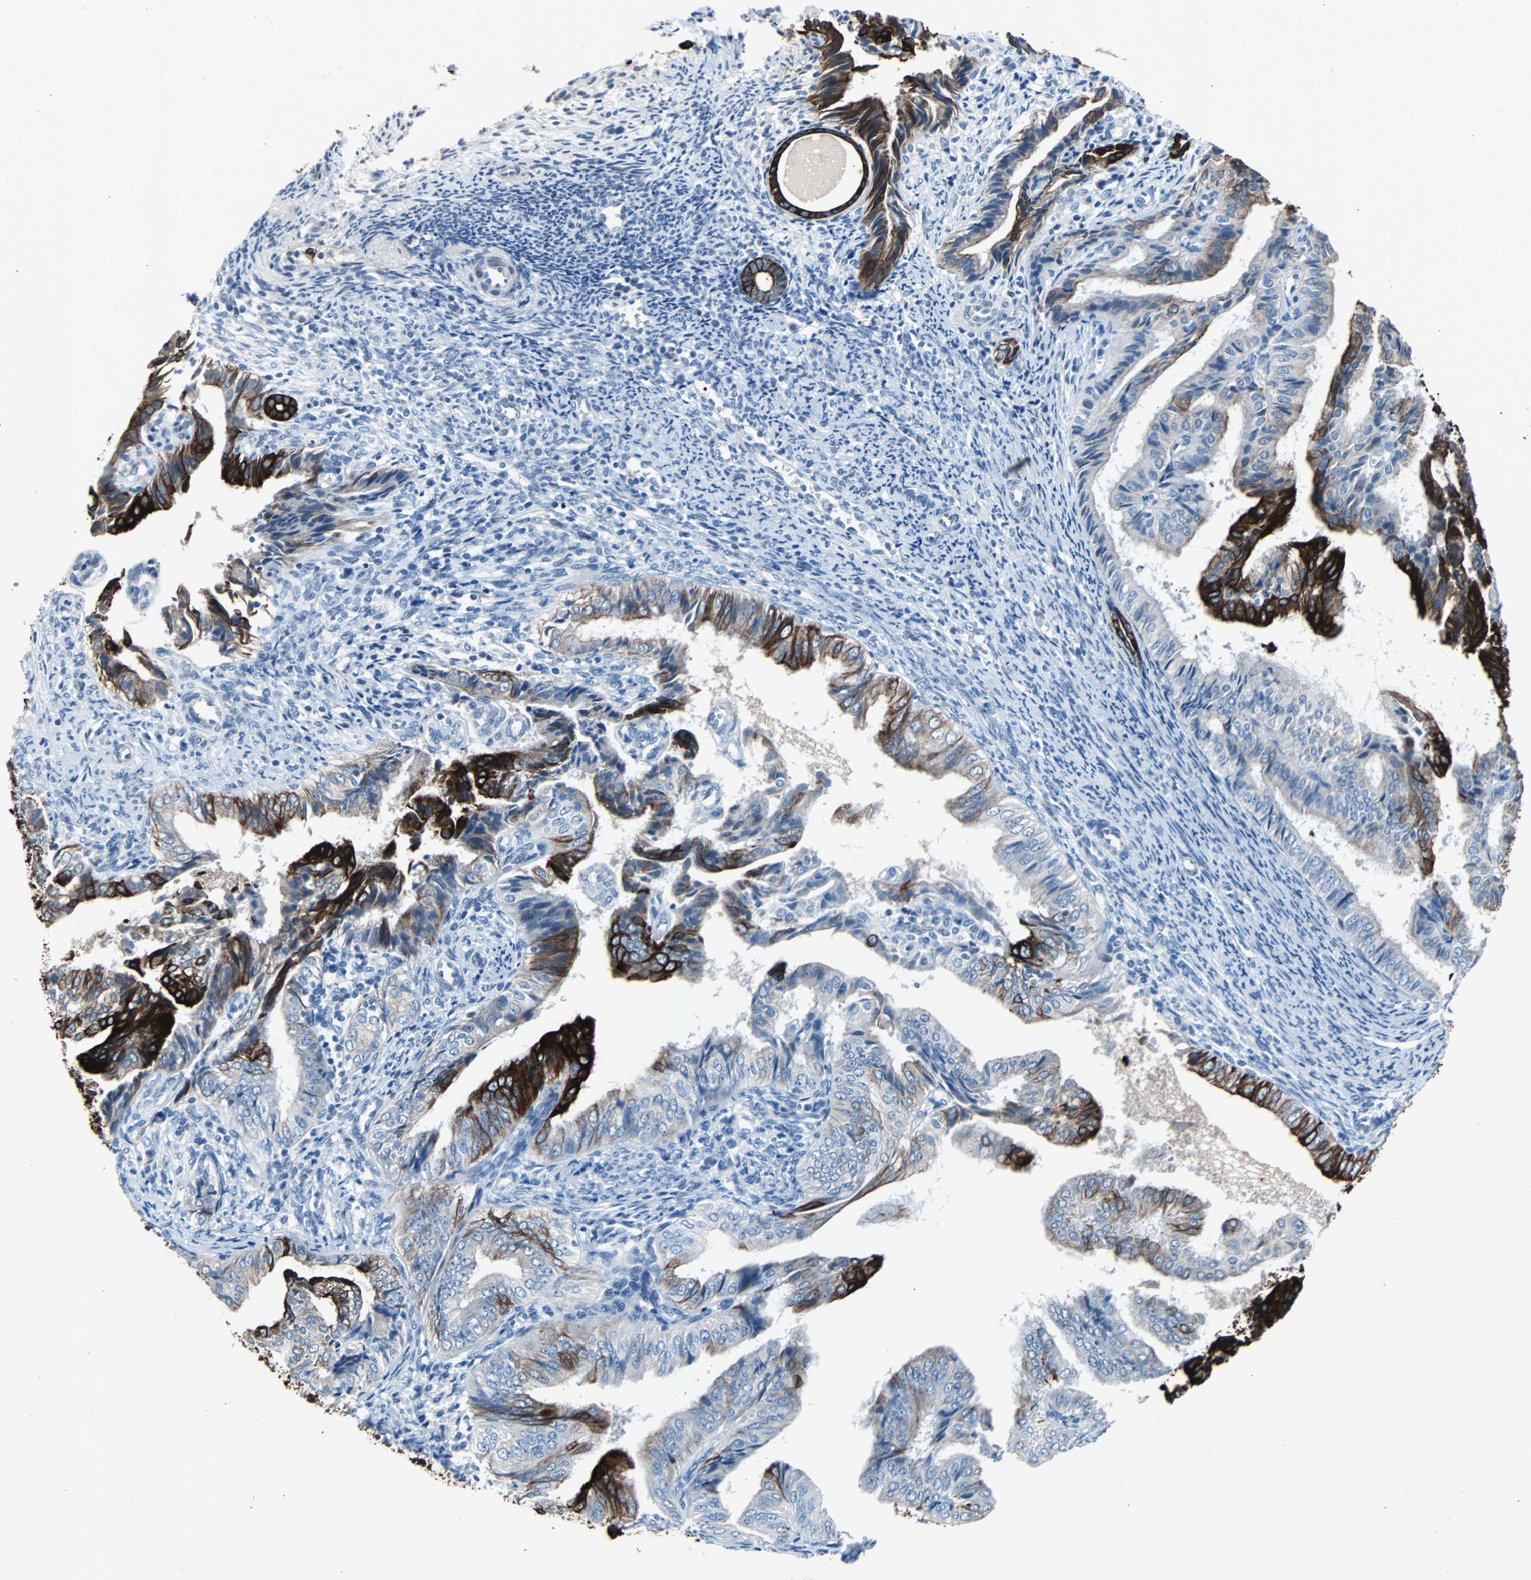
{"staining": {"intensity": "strong", "quantity": ">75%", "location": "cytoplasmic/membranous"}, "tissue": "endometrial cancer", "cell_type": "Tumor cells", "image_type": "cancer", "snomed": [{"axis": "morphology", "description": "Adenocarcinoma, NOS"}, {"axis": "topography", "description": "Endometrium"}], "caption": "Endometrial cancer (adenocarcinoma) tissue demonstrates strong cytoplasmic/membranous staining in about >75% of tumor cells, visualized by immunohistochemistry.", "gene": "KRT7", "patient": {"sex": "female", "age": 58}}